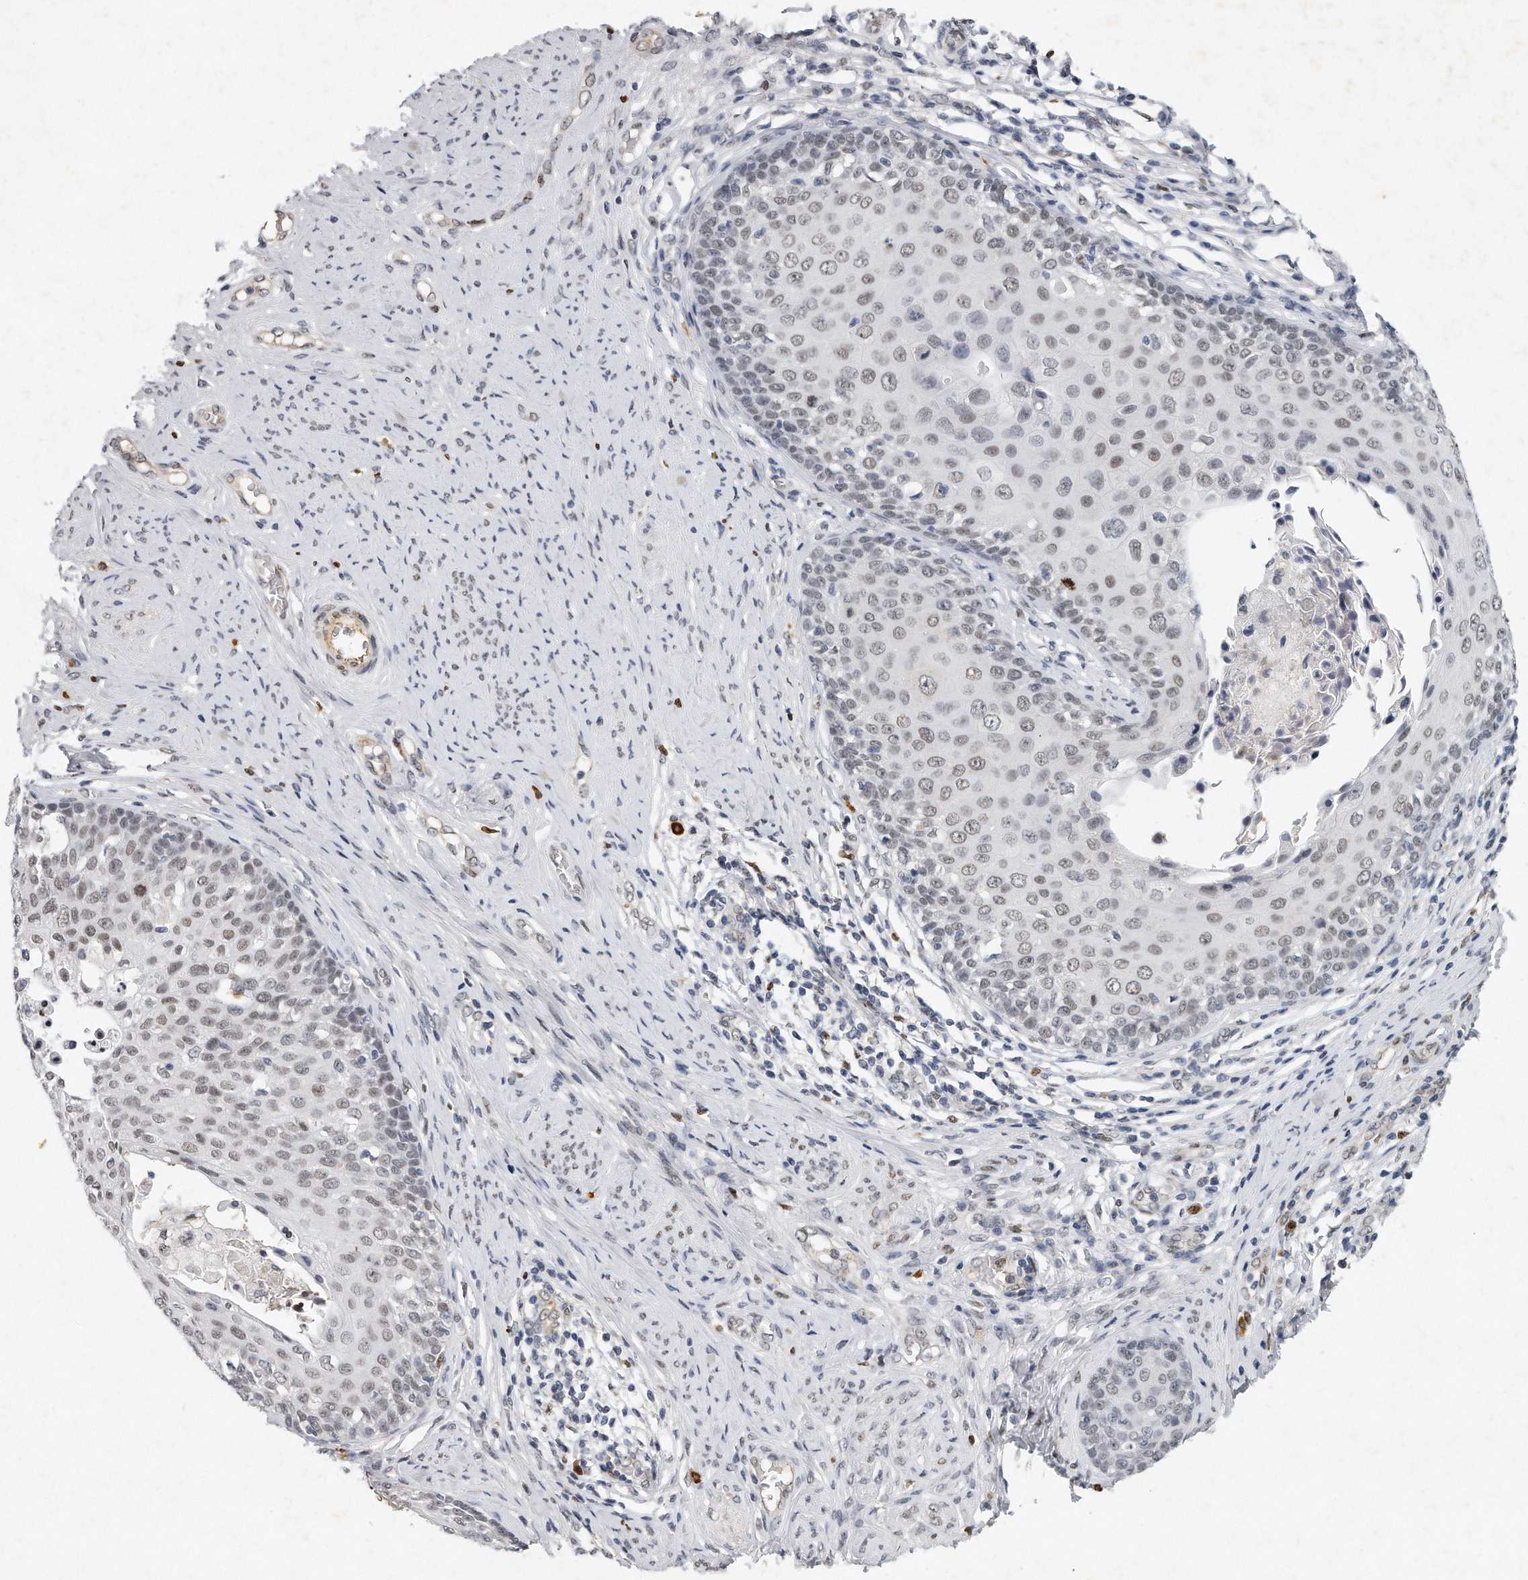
{"staining": {"intensity": "weak", "quantity": ">75%", "location": "nuclear"}, "tissue": "cervical cancer", "cell_type": "Tumor cells", "image_type": "cancer", "snomed": [{"axis": "morphology", "description": "Squamous cell carcinoma, NOS"}, {"axis": "morphology", "description": "Adenocarcinoma, NOS"}, {"axis": "topography", "description": "Cervix"}], "caption": "Human cervical cancer (adenocarcinoma) stained with a protein marker exhibits weak staining in tumor cells.", "gene": "CTBP2", "patient": {"sex": "female", "age": 52}}